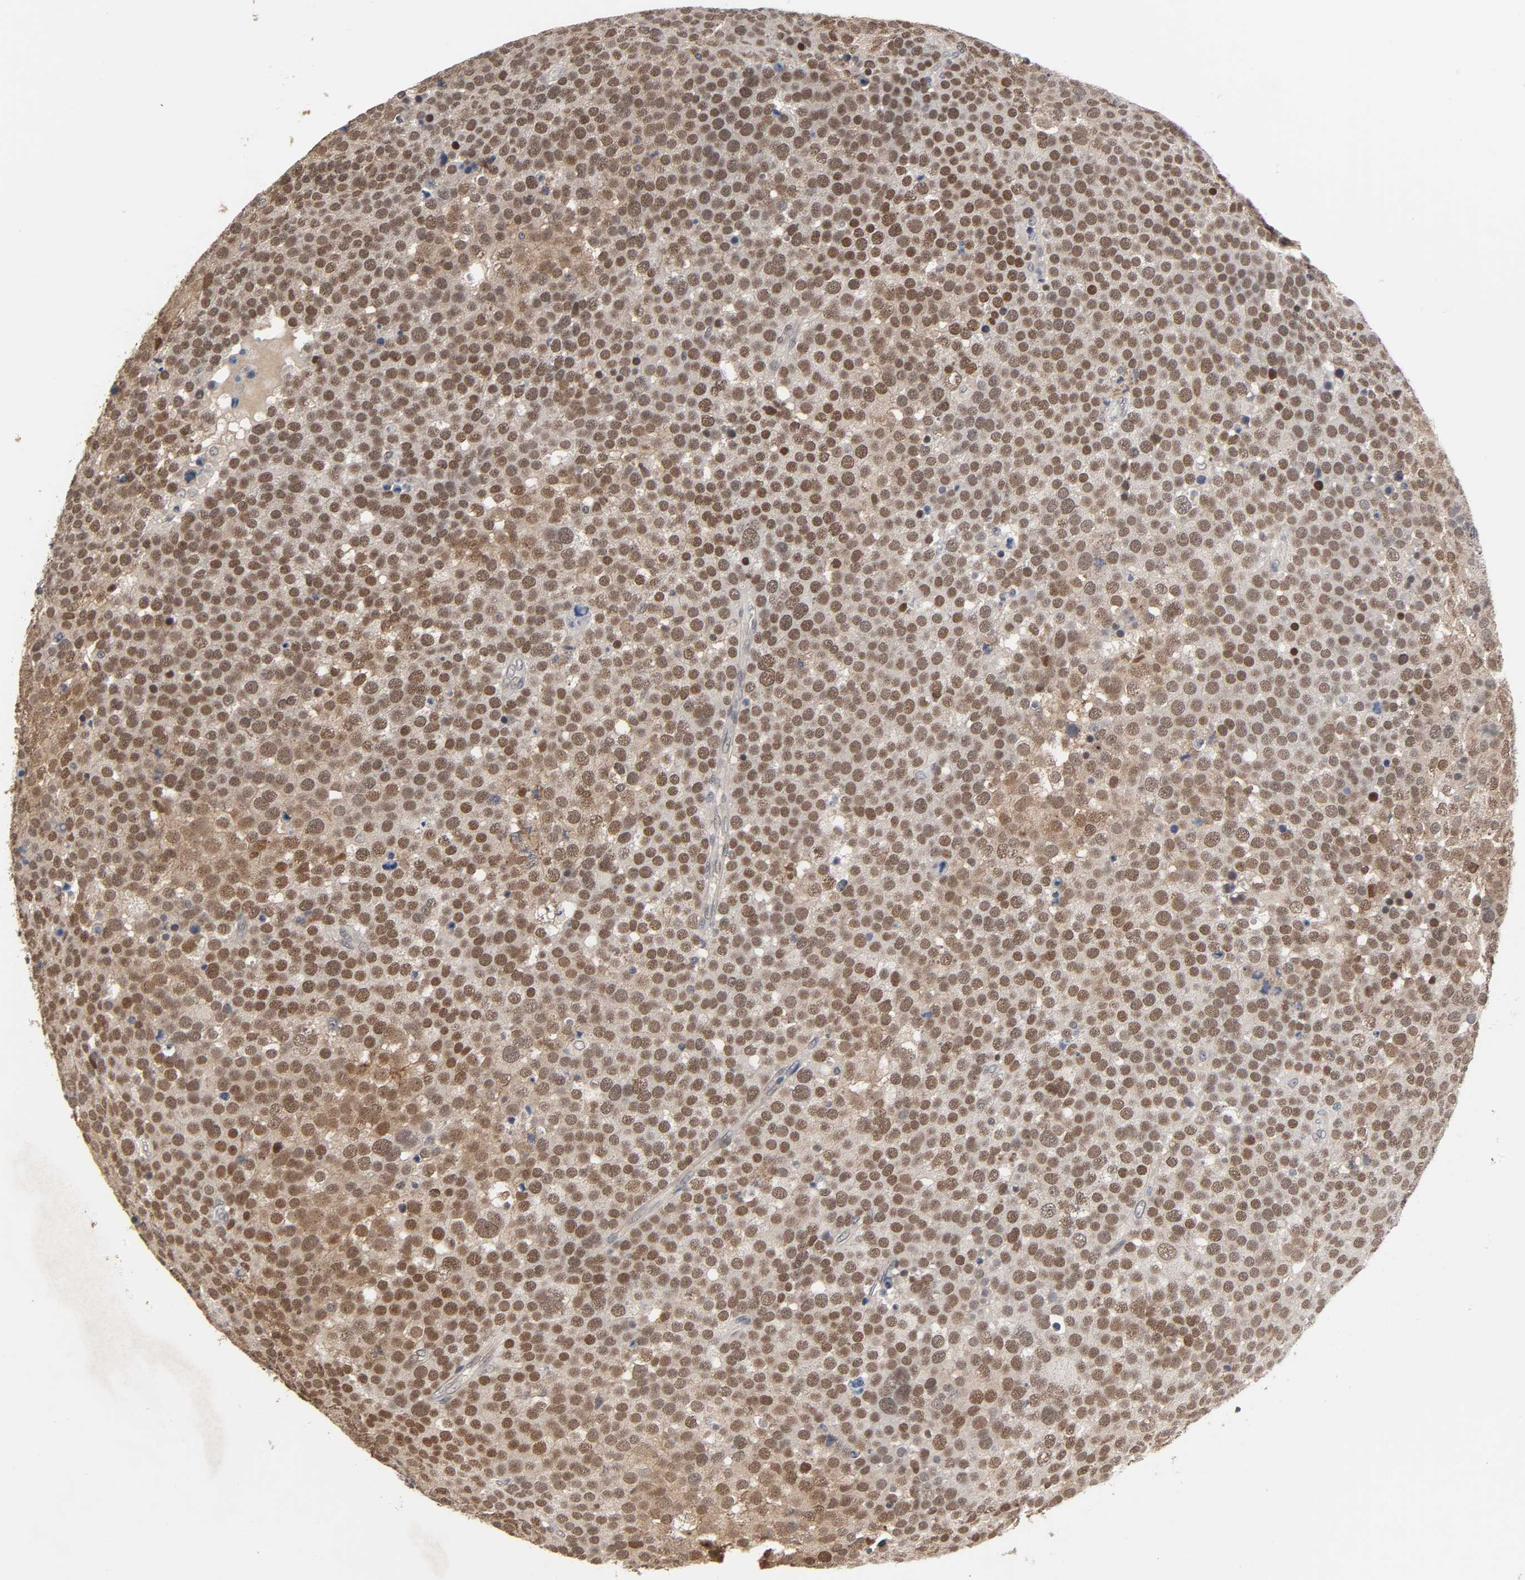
{"staining": {"intensity": "moderate", "quantity": ">75%", "location": "cytoplasmic/membranous,nuclear"}, "tissue": "testis cancer", "cell_type": "Tumor cells", "image_type": "cancer", "snomed": [{"axis": "morphology", "description": "Seminoma, NOS"}, {"axis": "topography", "description": "Testis"}], "caption": "Immunohistochemistry (IHC) of testis cancer (seminoma) displays medium levels of moderate cytoplasmic/membranous and nuclear positivity in about >75% of tumor cells.", "gene": "HTR1E", "patient": {"sex": "male", "age": 71}}